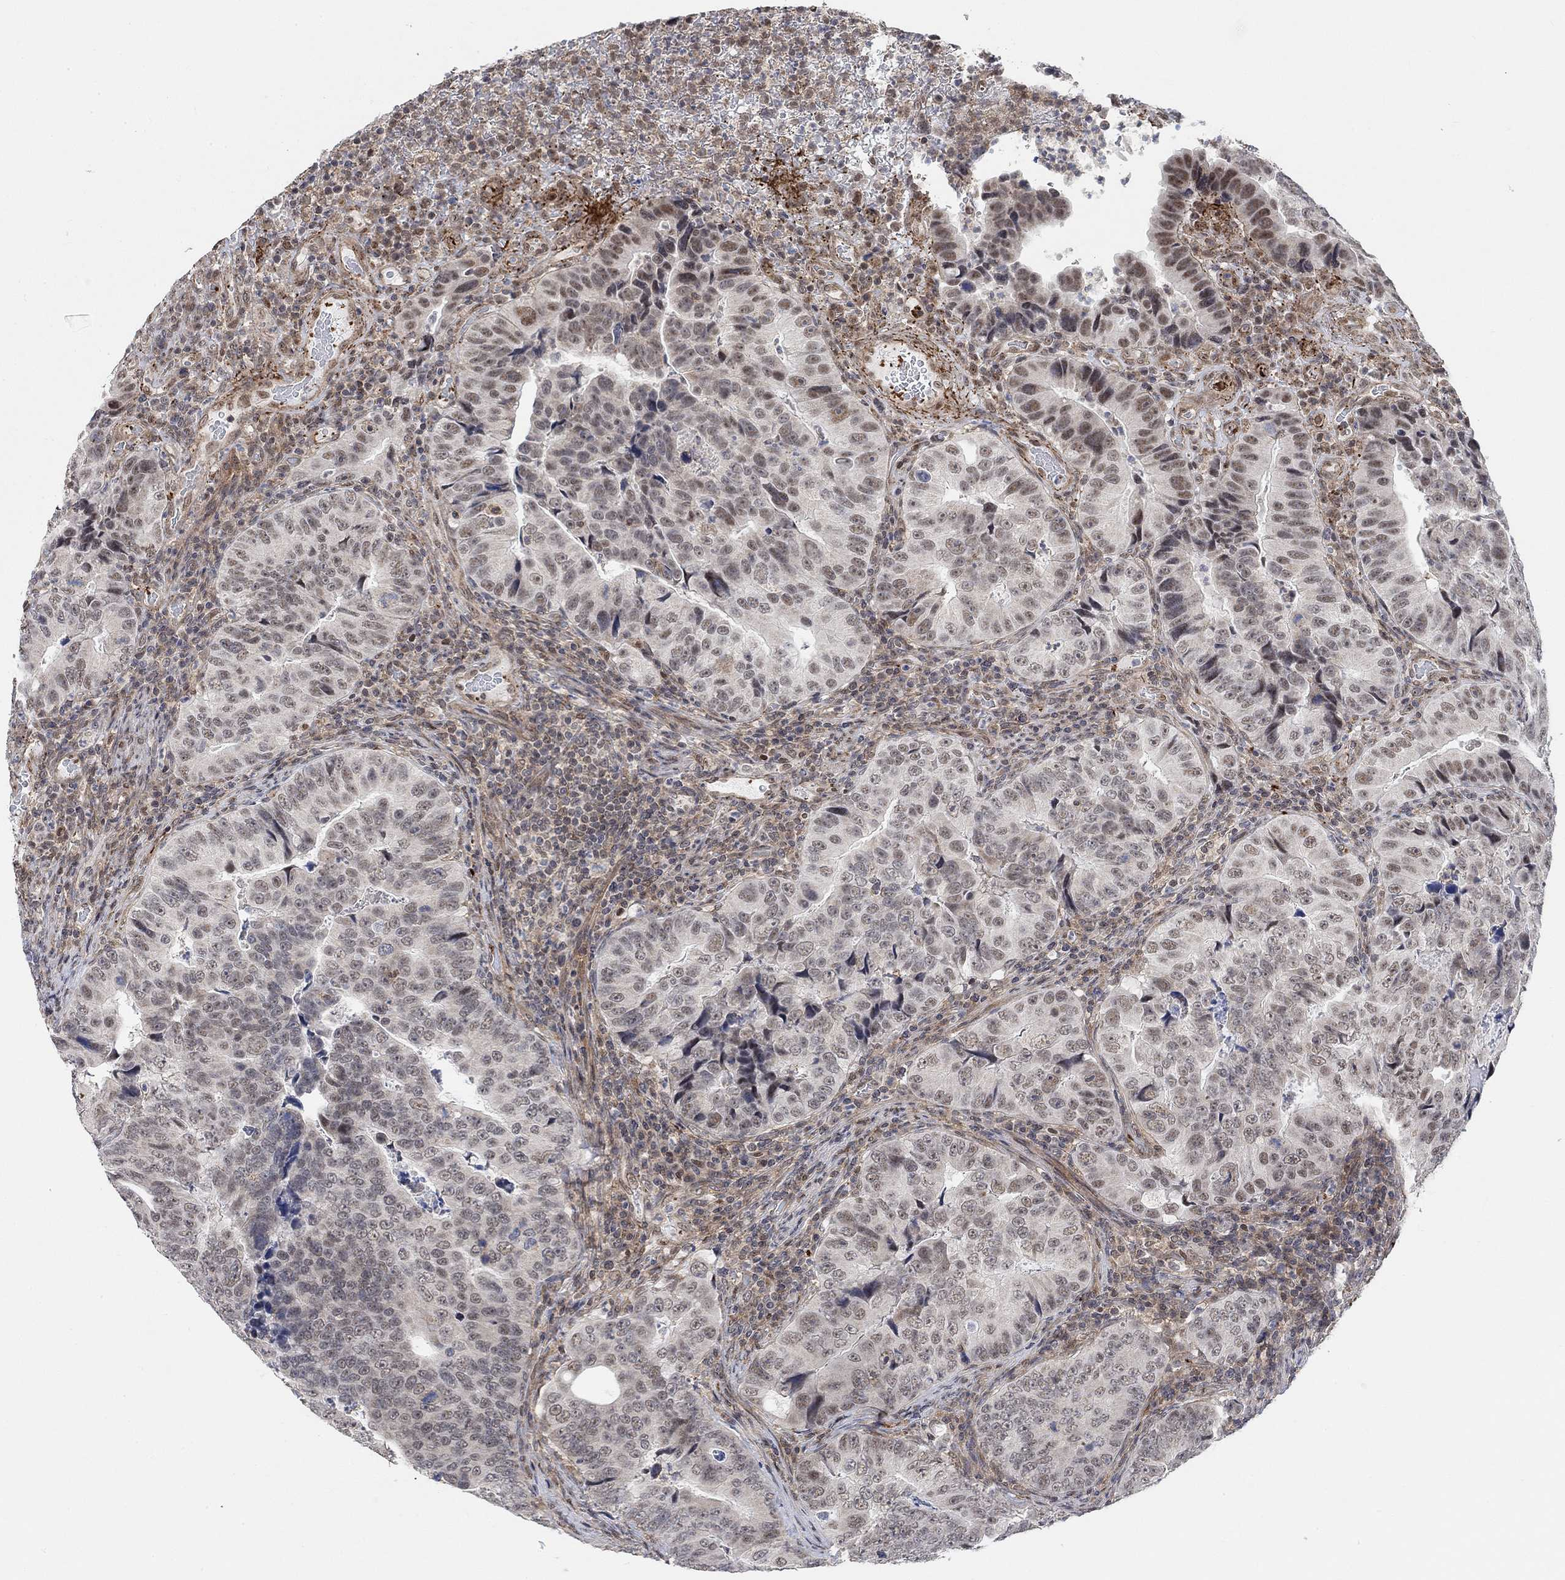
{"staining": {"intensity": "moderate", "quantity": "<25%", "location": "nuclear"}, "tissue": "colorectal cancer", "cell_type": "Tumor cells", "image_type": "cancer", "snomed": [{"axis": "morphology", "description": "Adenocarcinoma, NOS"}, {"axis": "topography", "description": "Colon"}], "caption": "Colorectal cancer stained with DAB IHC reveals low levels of moderate nuclear staining in about <25% of tumor cells. The staining was performed using DAB (3,3'-diaminobenzidine) to visualize the protein expression in brown, while the nuclei were stained in blue with hematoxylin (Magnification: 20x).", "gene": "PWWP2B", "patient": {"sex": "female", "age": 72}}